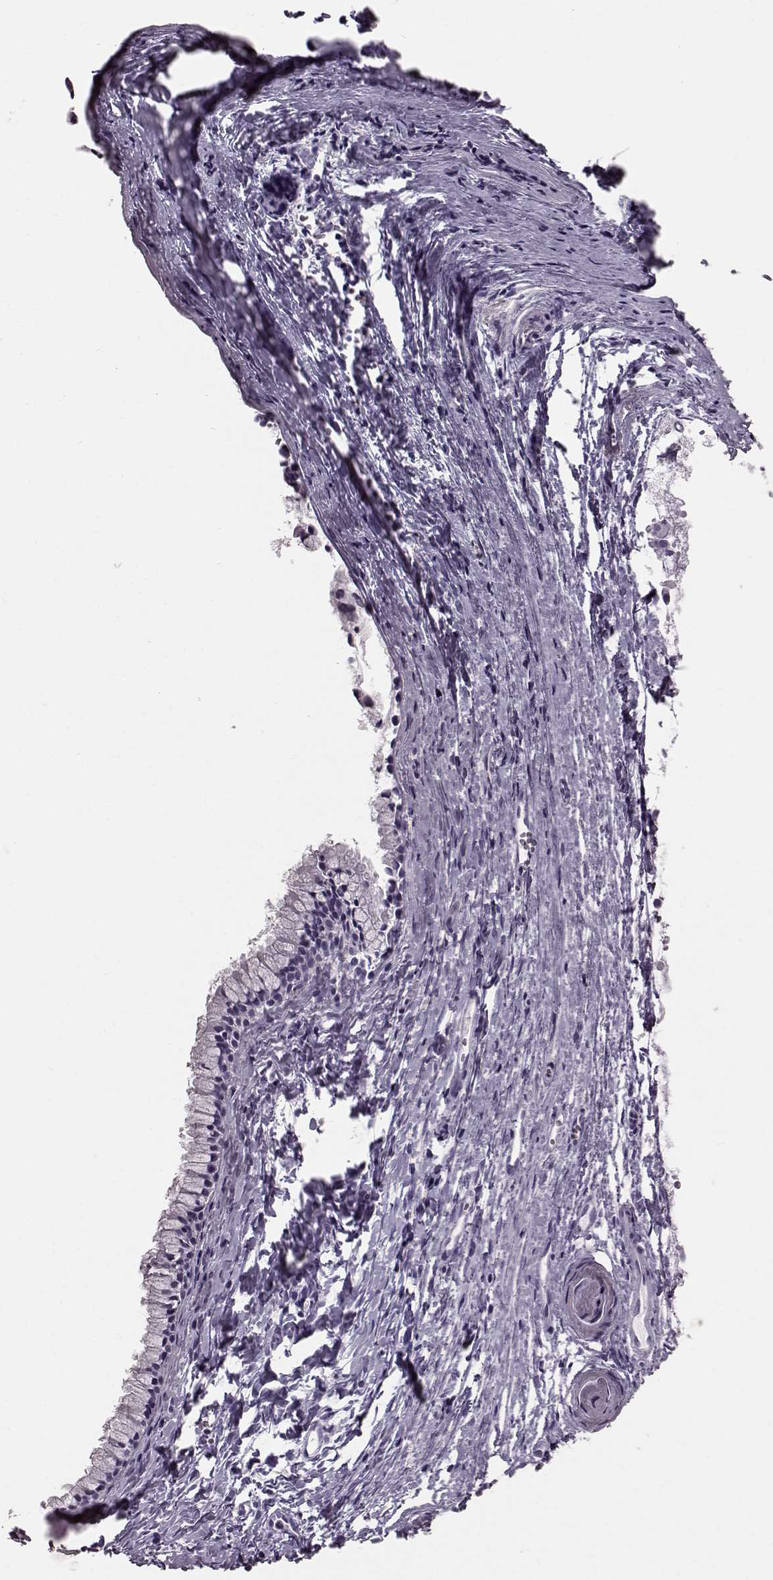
{"staining": {"intensity": "negative", "quantity": "none", "location": "none"}, "tissue": "nasopharynx", "cell_type": "Respiratory epithelial cells", "image_type": "normal", "snomed": [{"axis": "morphology", "description": "Normal tissue, NOS"}, {"axis": "topography", "description": "Nasopharynx"}], "caption": "Immunohistochemistry image of benign nasopharynx: nasopharynx stained with DAB (3,3'-diaminobenzidine) exhibits no significant protein expression in respiratory epithelial cells. Brightfield microscopy of IHC stained with DAB (brown) and hematoxylin (blue), captured at high magnification.", "gene": "TCHHL1", "patient": {"sex": "male", "age": 83}}